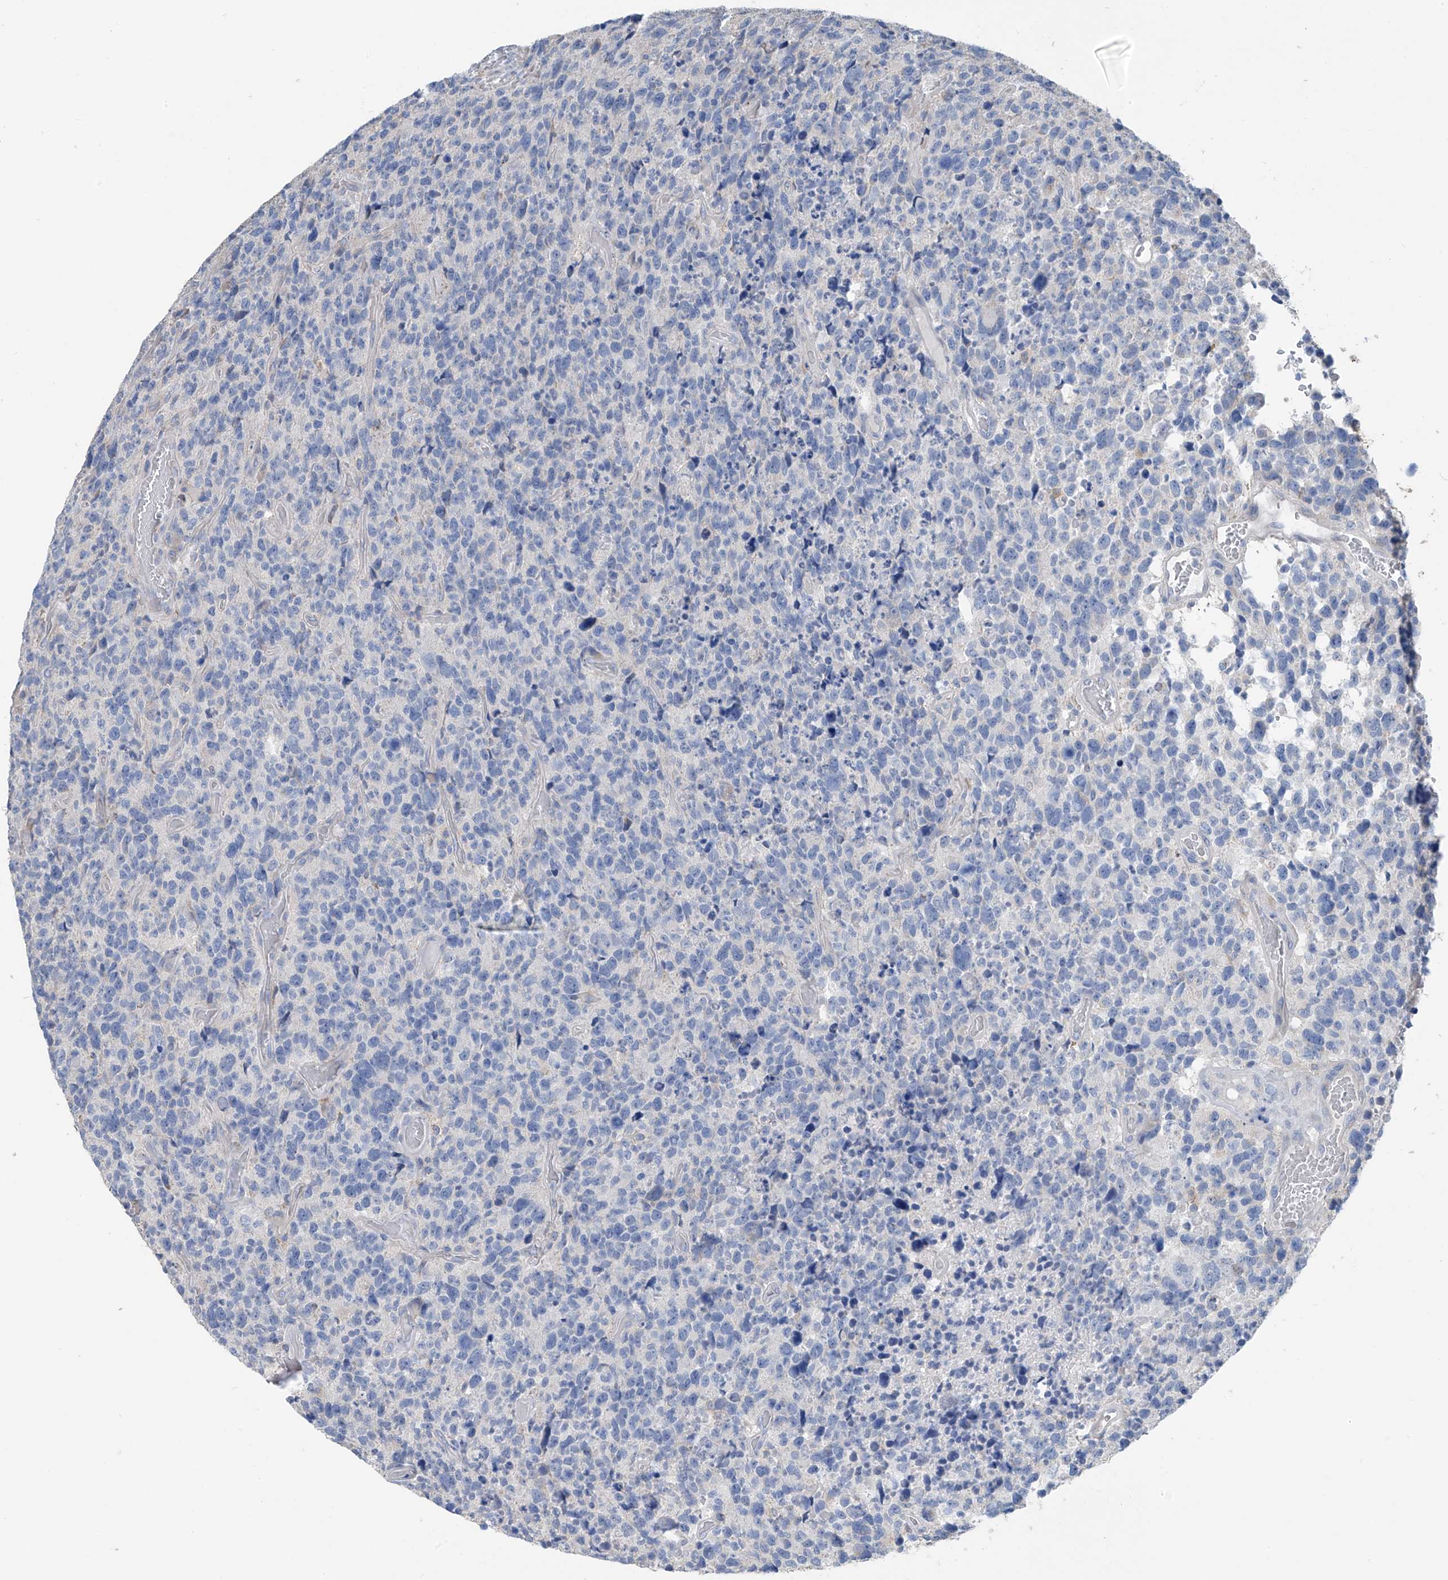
{"staining": {"intensity": "negative", "quantity": "none", "location": "none"}, "tissue": "glioma", "cell_type": "Tumor cells", "image_type": "cancer", "snomed": [{"axis": "morphology", "description": "Glioma, malignant, High grade"}, {"axis": "topography", "description": "Brain"}], "caption": "Glioma was stained to show a protein in brown. There is no significant staining in tumor cells.", "gene": "SYN3", "patient": {"sex": "male", "age": 69}}